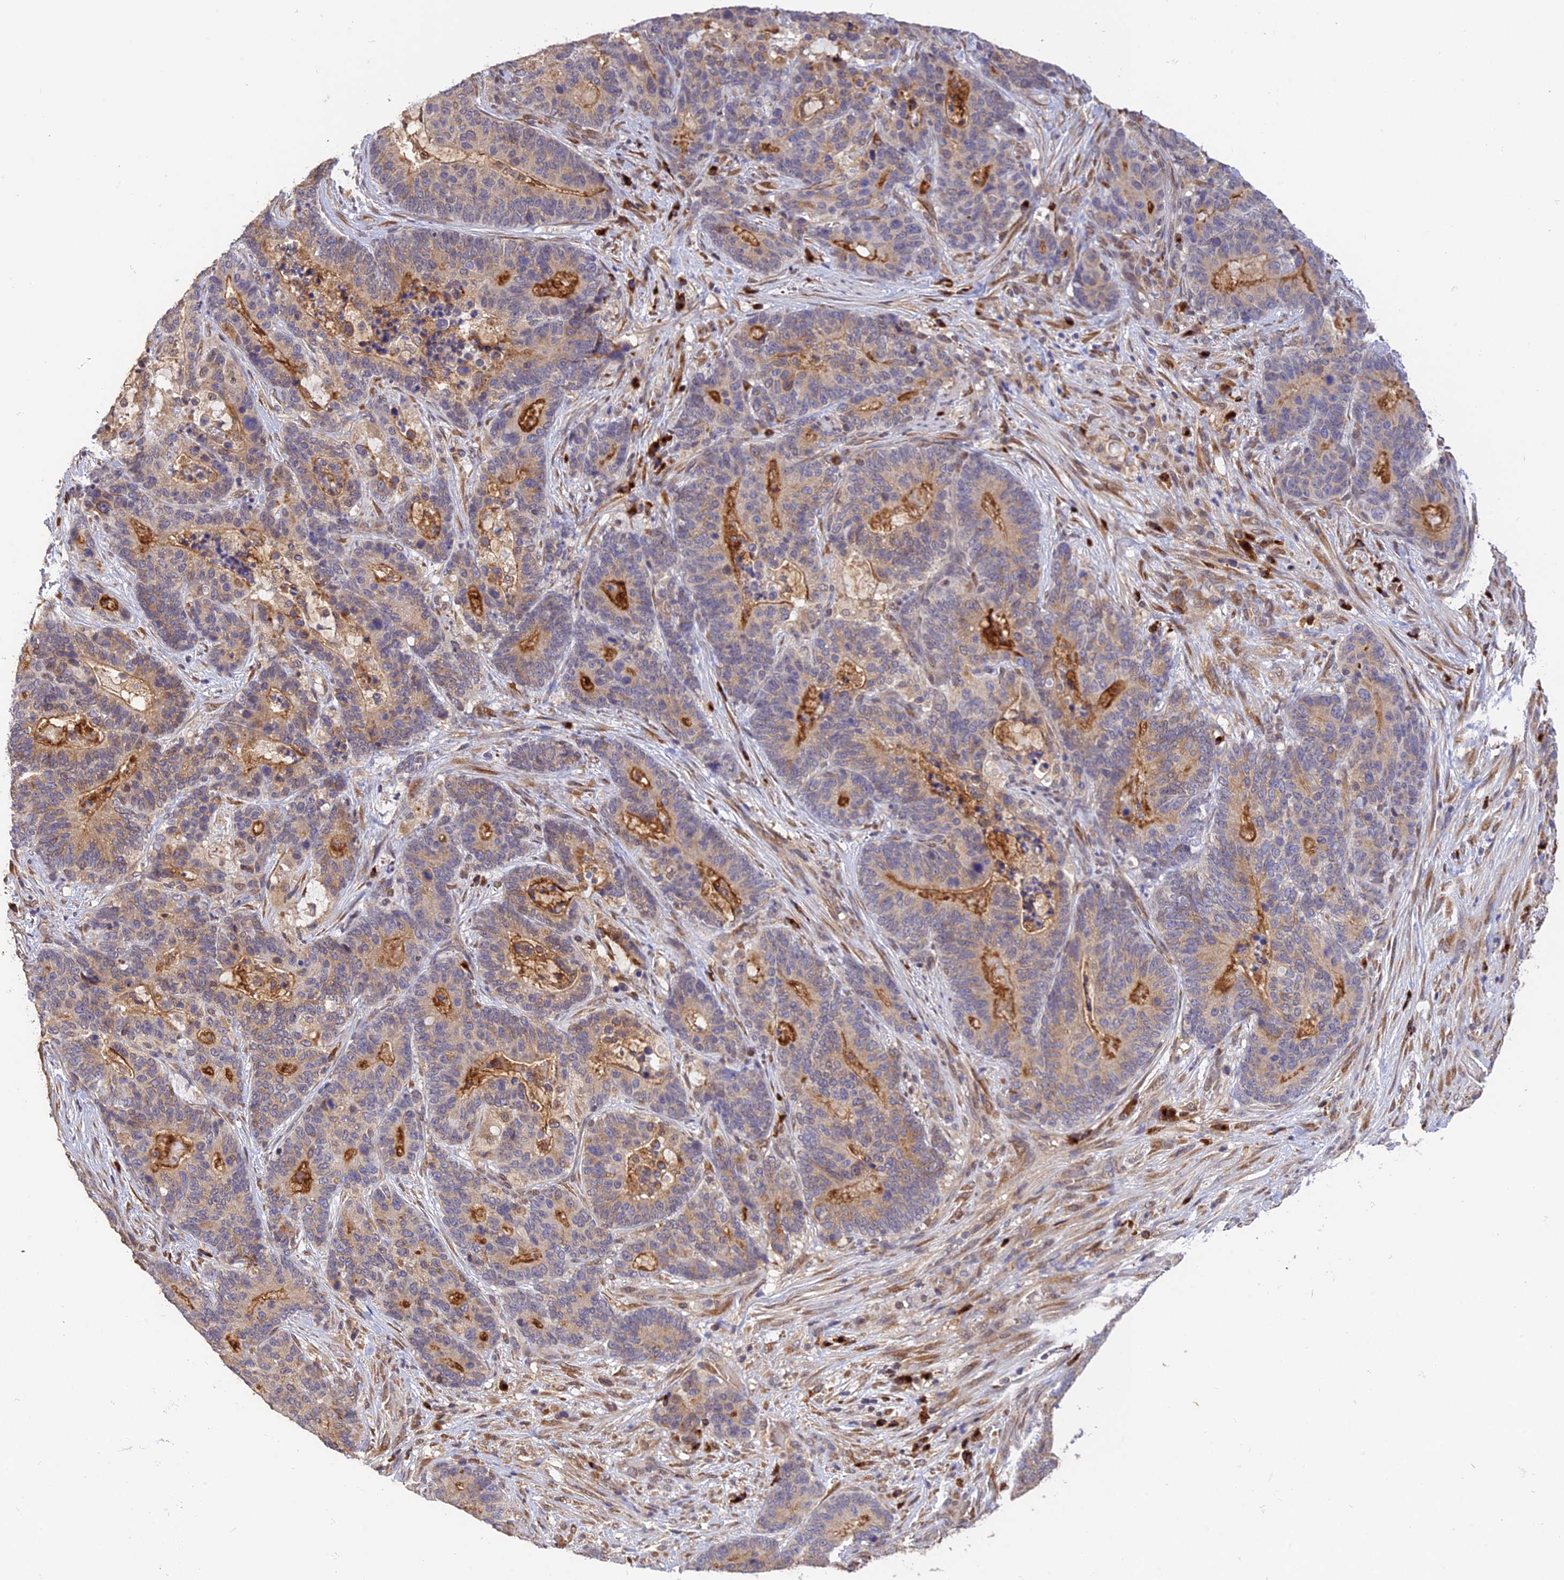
{"staining": {"intensity": "moderate", "quantity": "25%-75%", "location": "cytoplasmic/membranous"}, "tissue": "stomach cancer", "cell_type": "Tumor cells", "image_type": "cancer", "snomed": [{"axis": "morphology", "description": "Normal tissue, NOS"}, {"axis": "morphology", "description": "Adenocarcinoma, NOS"}, {"axis": "topography", "description": "Stomach"}], "caption": "A high-resolution photomicrograph shows immunohistochemistry staining of stomach cancer, which exhibits moderate cytoplasmic/membranous staining in about 25%-75% of tumor cells.", "gene": "SNX17", "patient": {"sex": "female", "age": 64}}